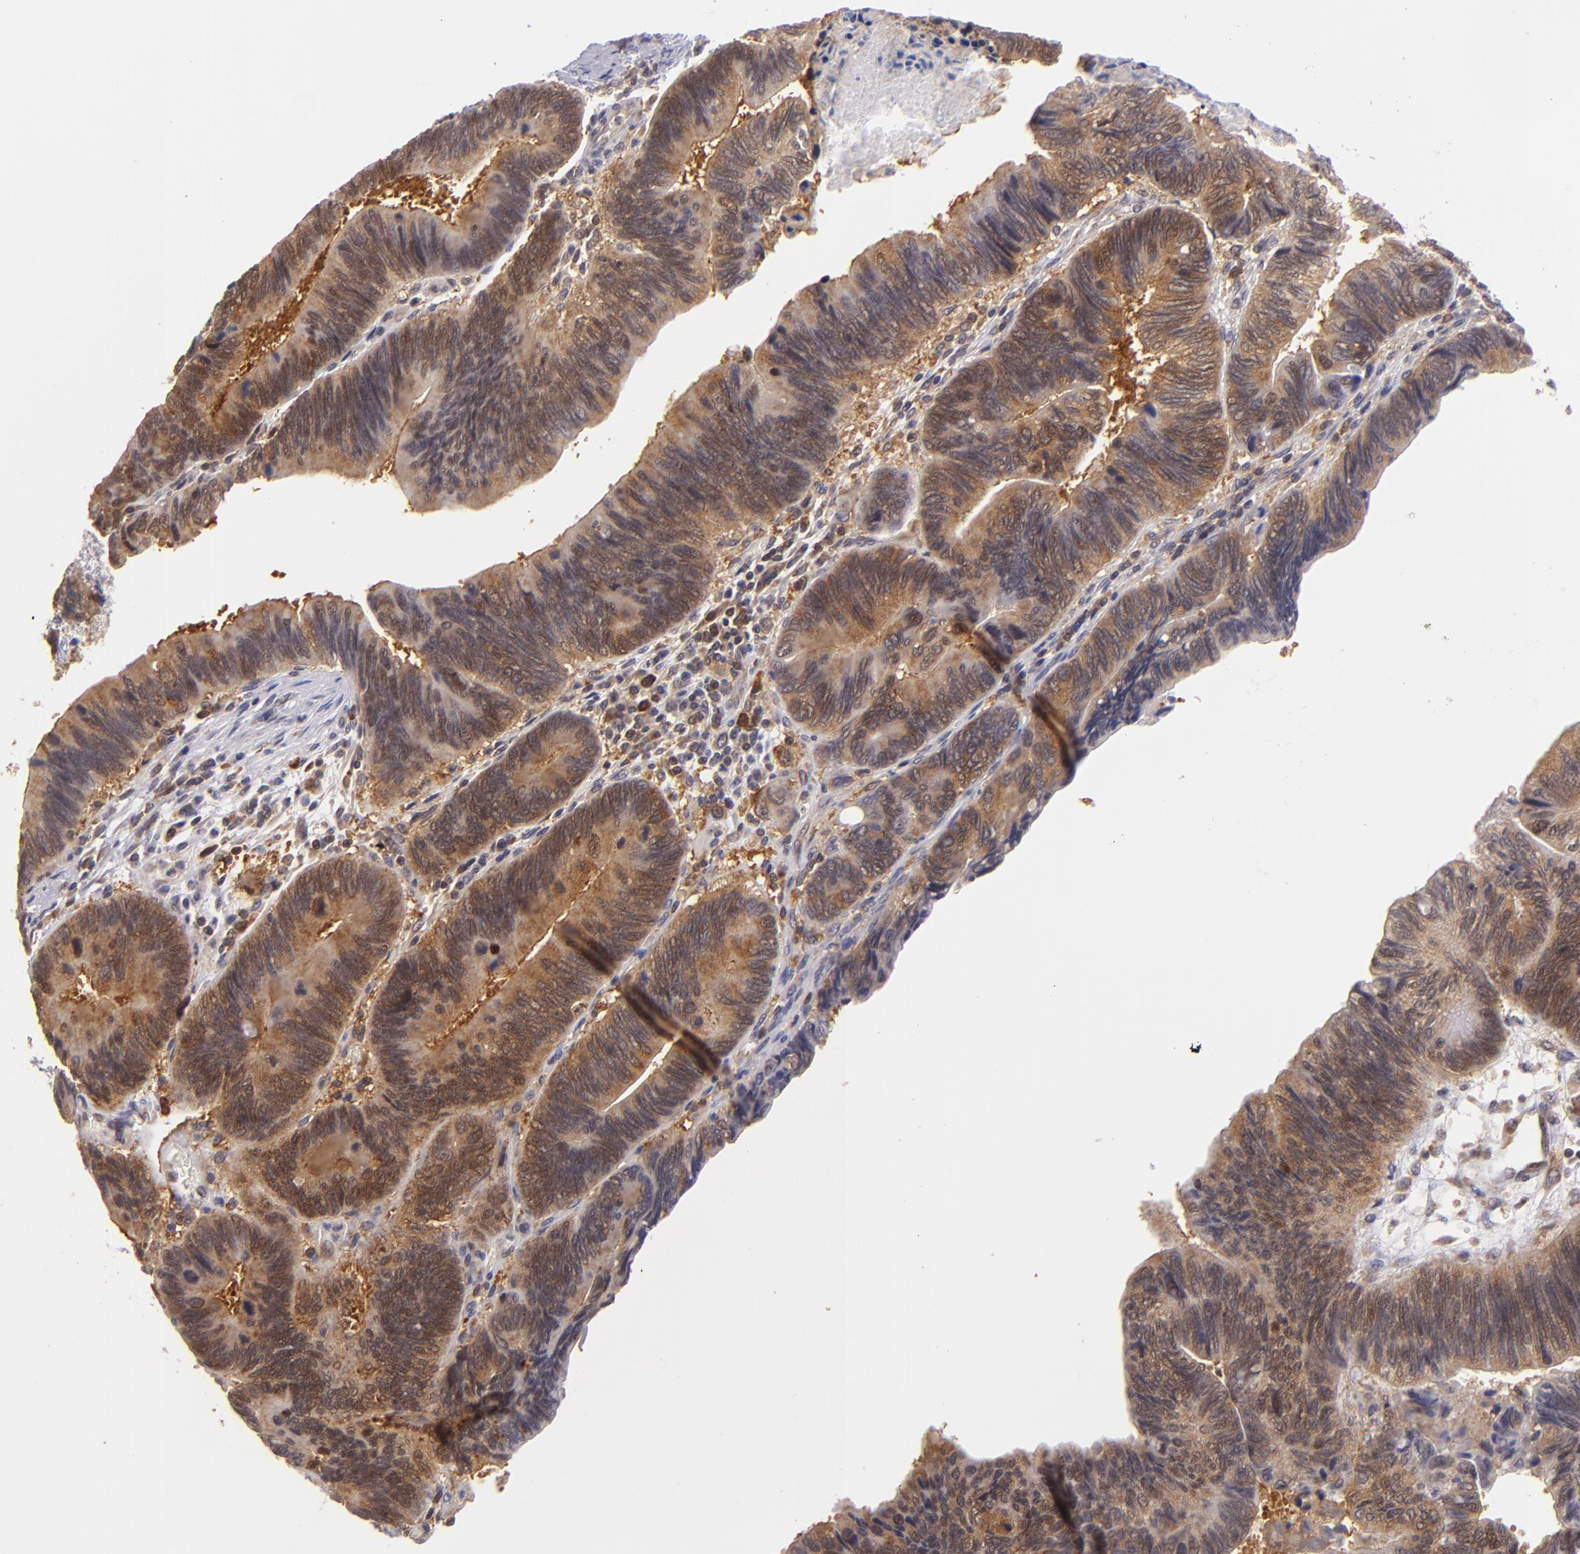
{"staining": {"intensity": "moderate", "quantity": ">75%", "location": "cytoplasmic/membranous"}, "tissue": "pancreatic cancer", "cell_type": "Tumor cells", "image_type": "cancer", "snomed": [{"axis": "morphology", "description": "Adenocarcinoma, NOS"}, {"axis": "topography", "description": "Pancreas"}], "caption": "Brown immunohistochemical staining in pancreatic cancer reveals moderate cytoplasmic/membranous expression in about >75% of tumor cells.", "gene": "PTPN13", "patient": {"sex": "female", "age": 70}}